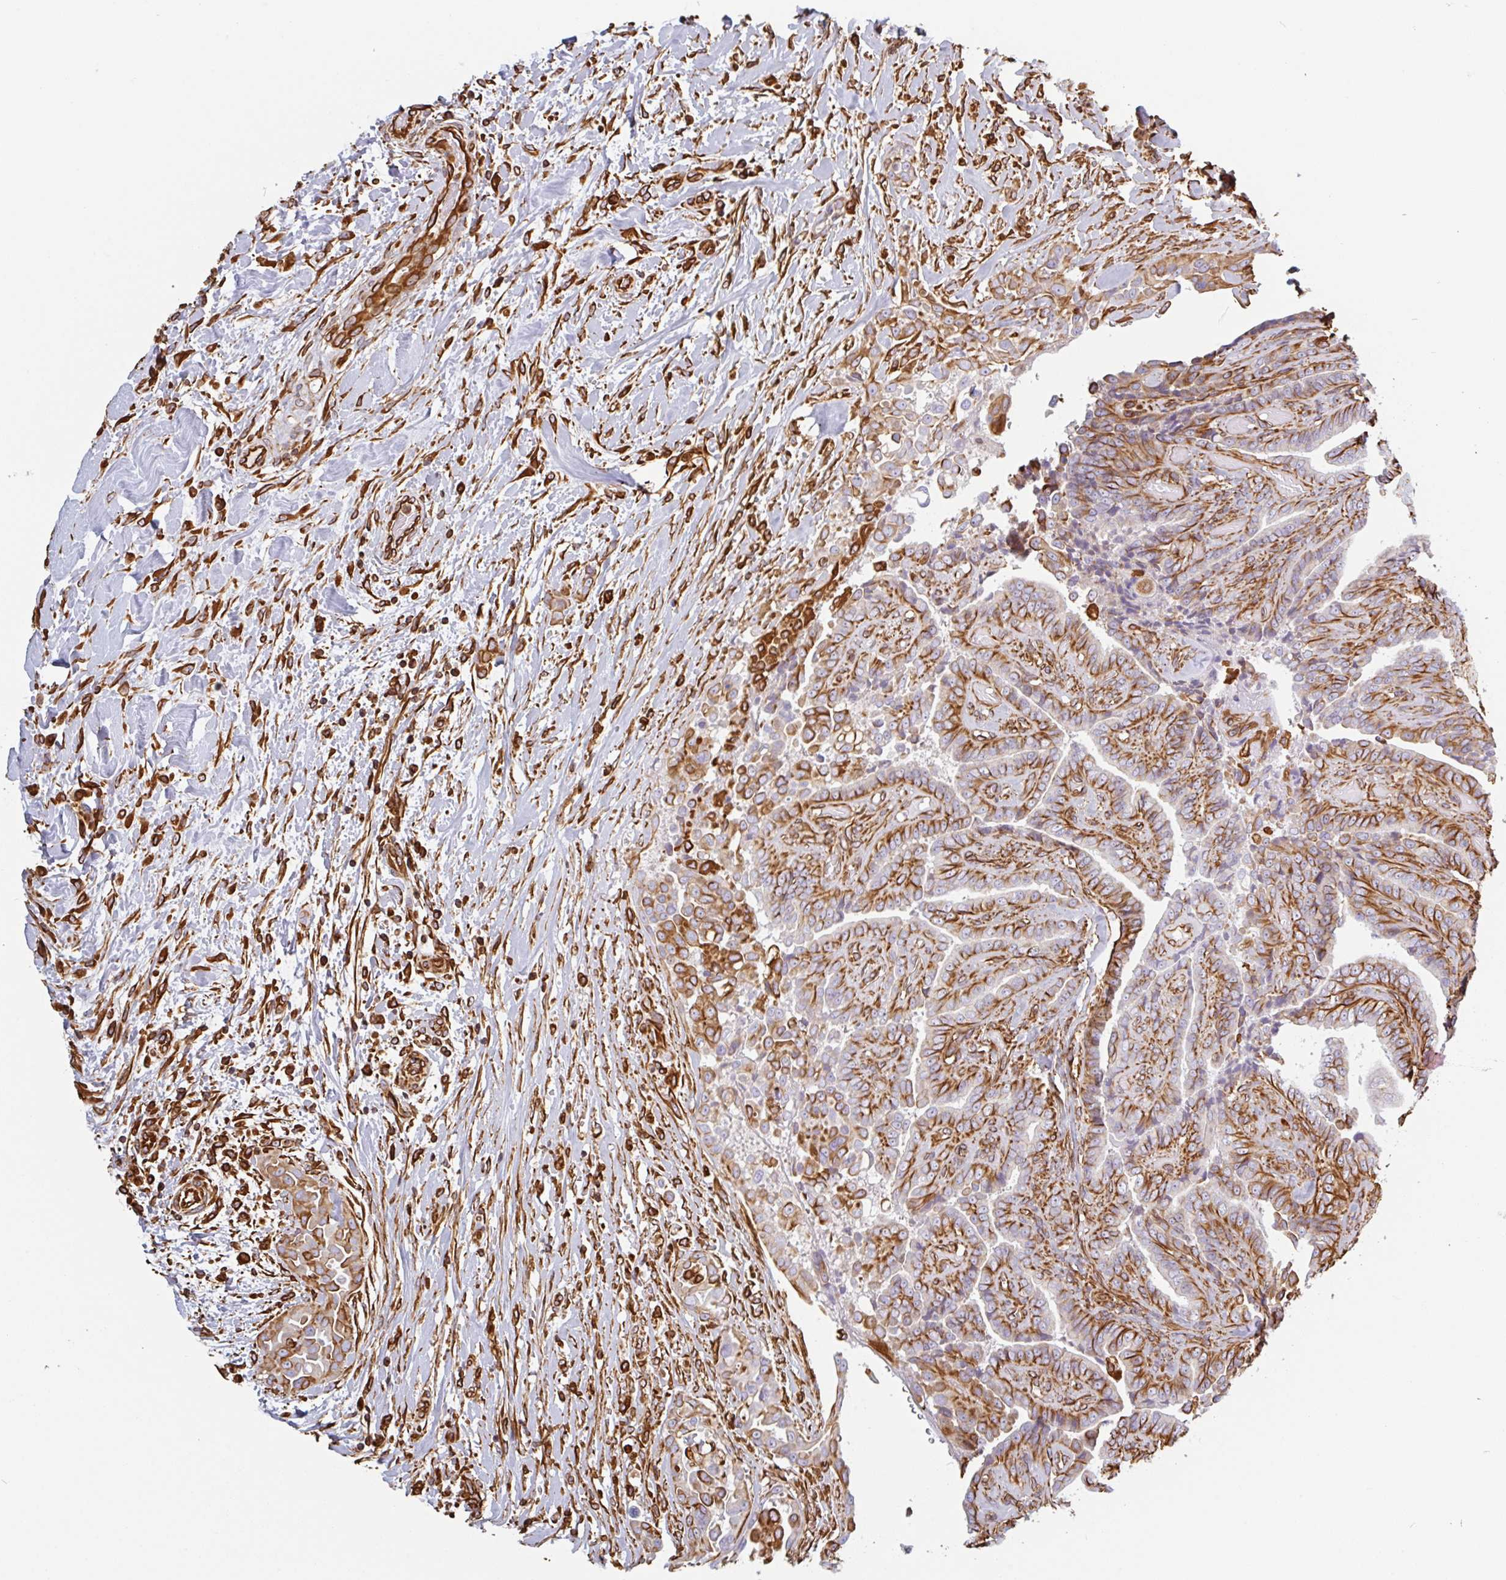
{"staining": {"intensity": "strong", "quantity": ">75%", "location": "cytoplasmic/membranous"}, "tissue": "thyroid cancer", "cell_type": "Tumor cells", "image_type": "cancer", "snomed": [{"axis": "morphology", "description": "Papillary adenocarcinoma, NOS"}, {"axis": "topography", "description": "Thyroid gland"}], "caption": "Papillary adenocarcinoma (thyroid) stained with a protein marker reveals strong staining in tumor cells.", "gene": "PPFIA1", "patient": {"sex": "male", "age": 61}}